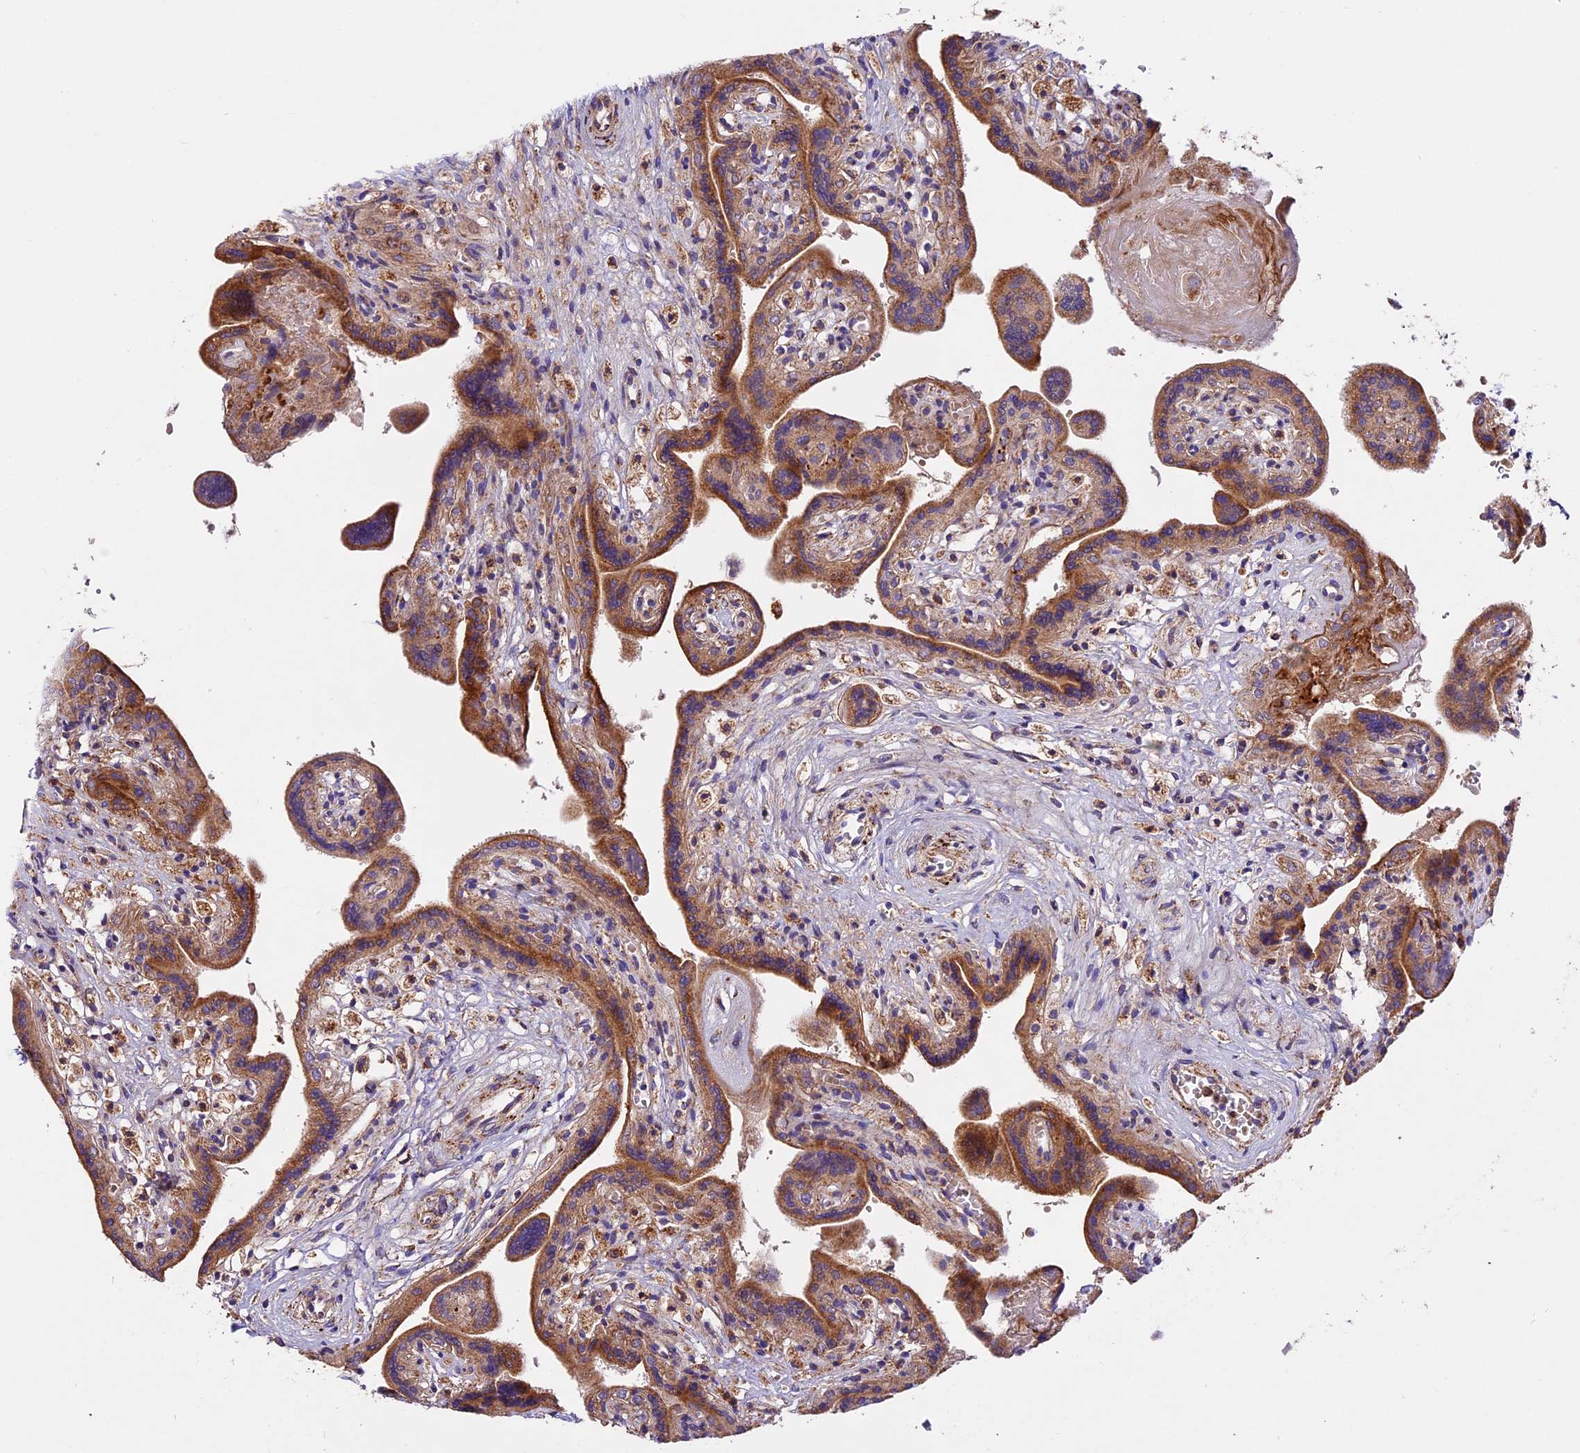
{"staining": {"intensity": "moderate", "quantity": ">75%", "location": "cytoplasmic/membranous"}, "tissue": "placenta", "cell_type": "Trophoblastic cells", "image_type": "normal", "snomed": [{"axis": "morphology", "description": "Normal tissue, NOS"}, {"axis": "topography", "description": "Placenta"}], "caption": "IHC staining of unremarkable placenta, which displays medium levels of moderate cytoplasmic/membranous expression in approximately >75% of trophoblastic cells indicating moderate cytoplasmic/membranous protein positivity. The staining was performed using DAB (3,3'-diaminobenzidine) (brown) for protein detection and nuclei were counterstained in hematoxylin (blue).", "gene": "NDUFA8", "patient": {"sex": "female", "age": 37}}